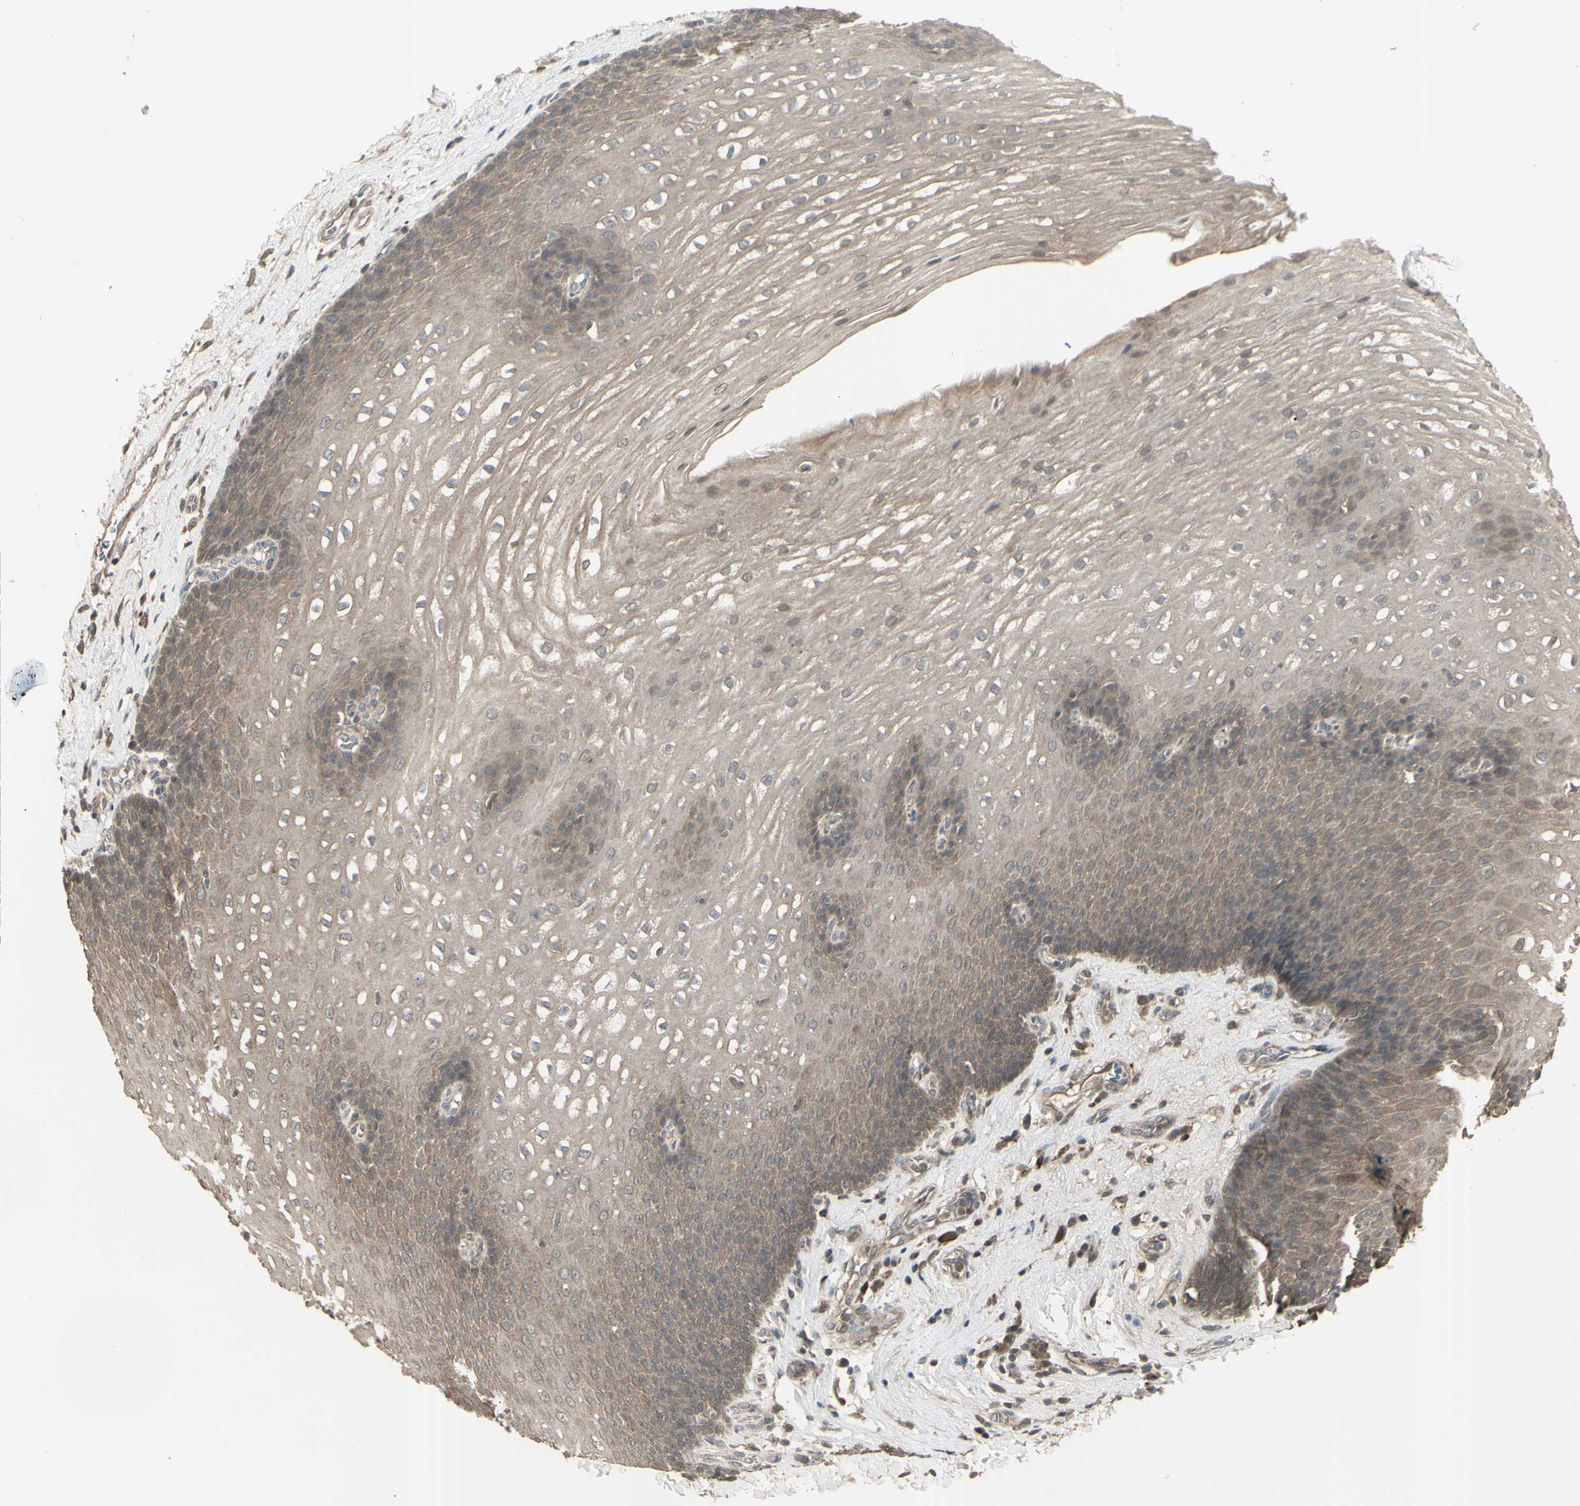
{"staining": {"intensity": "moderate", "quantity": ">75%", "location": "cytoplasmic/membranous"}, "tissue": "esophagus", "cell_type": "Squamous epithelial cells", "image_type": "normal", "snomed": [{"axis": "morphology", "description": "Normal tissue, NOS"}, {"axis": "topography", "description": "Esophagus"}], "caption": "Immunohistochemistry micrograph of benign human esophagus stained for a protein (brown), which reveals medium levels of moderate cytoplasmic/membranous staining in approximately >75% of squamous epithelial cells.", "gene": "GNAS", "patient": {"sex": "male", "age": 48}}